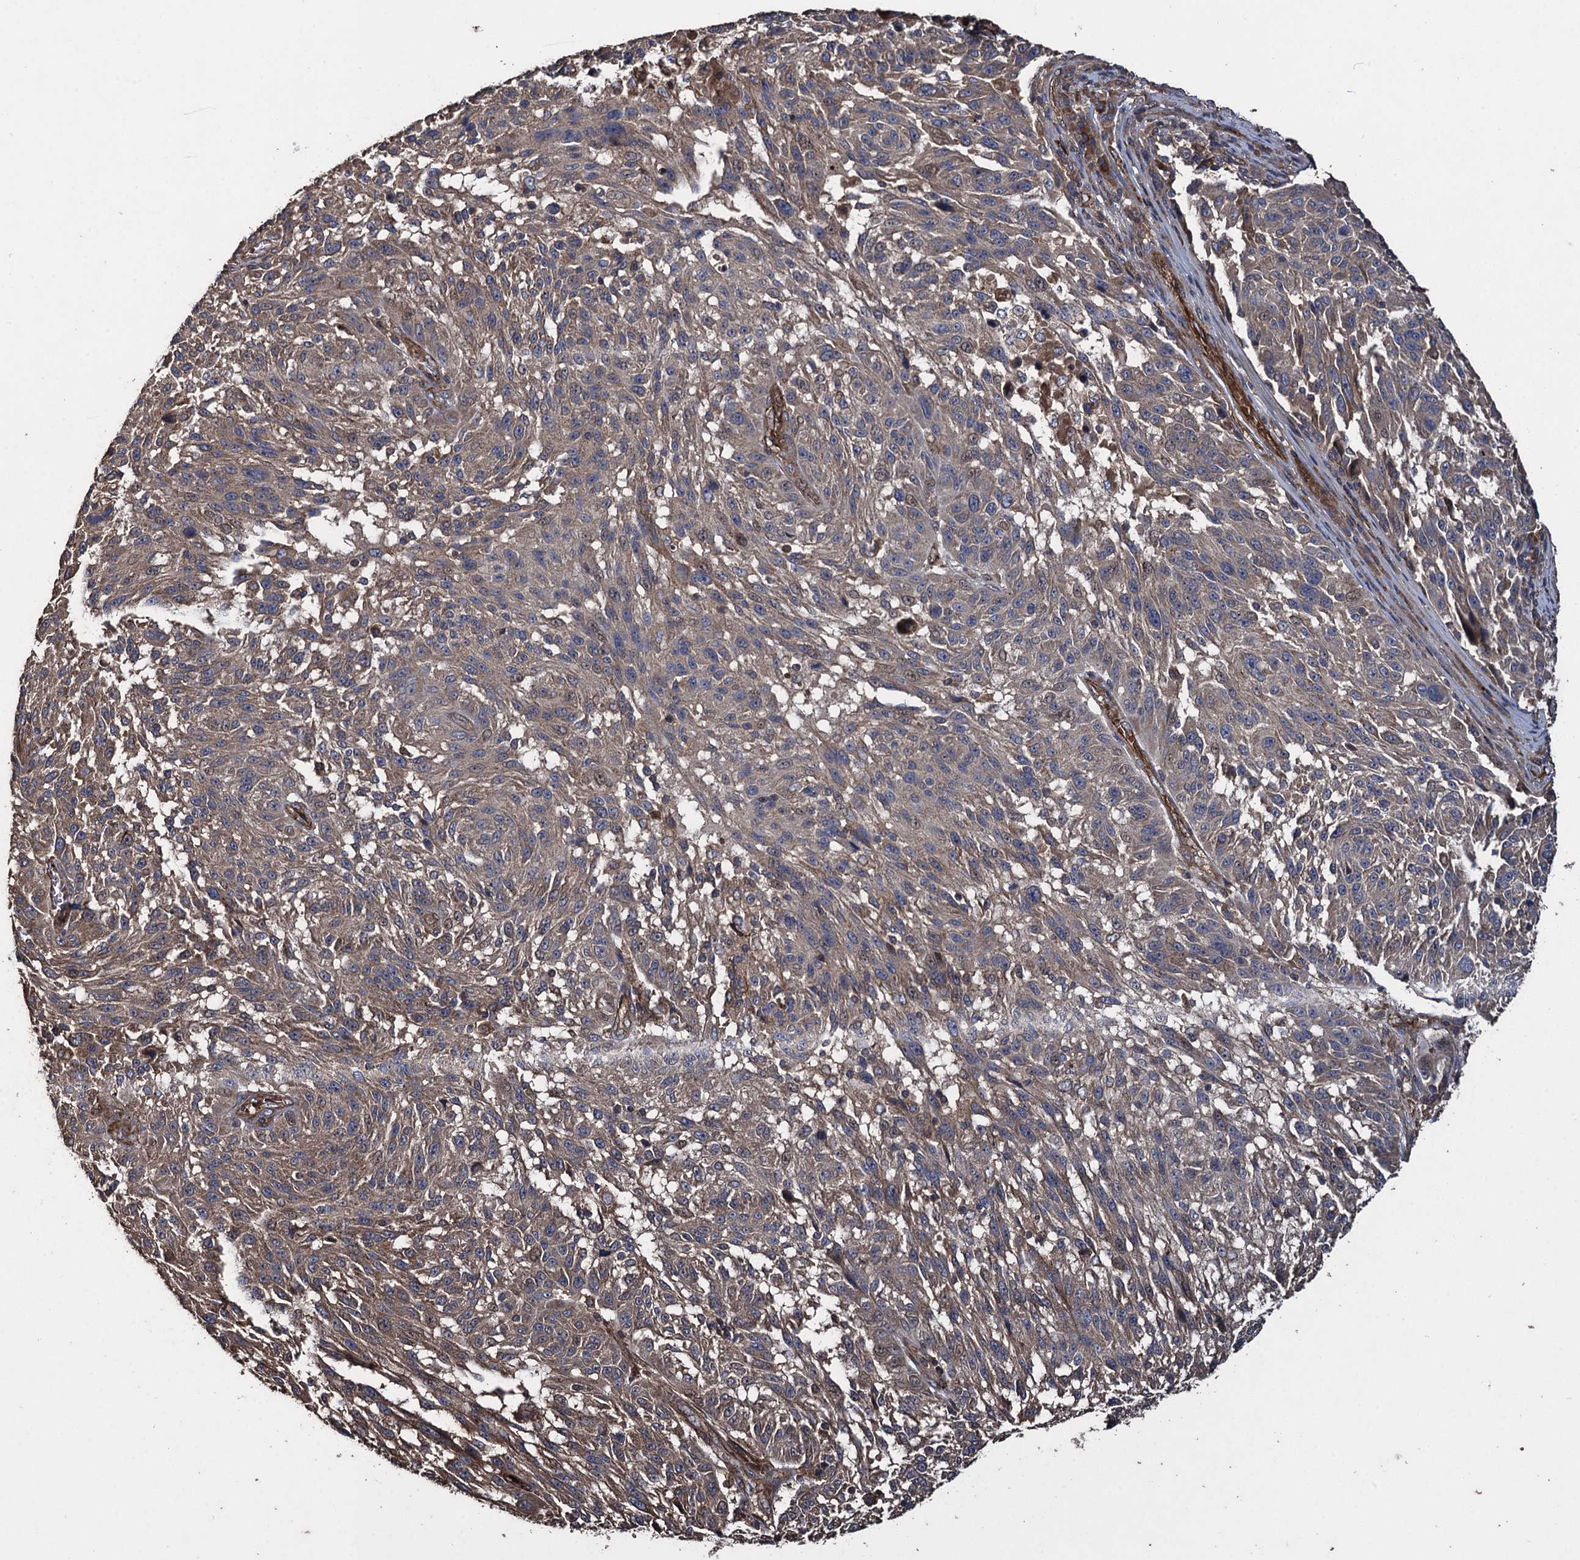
{"staining": {"intensity": "weak", "quantity": "<25%", "location": "cytoplasmic/membranous"}, "tissue": "melanoma", "cell_type": "Tumor cells", "image_type": "cancer", "snomed": [{"axis": "morphology", "description": "Malignant melanoma, NOS"}, {"axis": "topography", "description": "Skin"}], "caption": "The image reveals no significant expression in tumor cells of melanoma. Brightfield microscopy of IHC stained with DAB (3,3'-diaminobenzidine) (brown) and hematoxylin (blue), captured at high magnification.", "gene": "TXNDC11", "patient": {"sex": "male", "age": 53}}